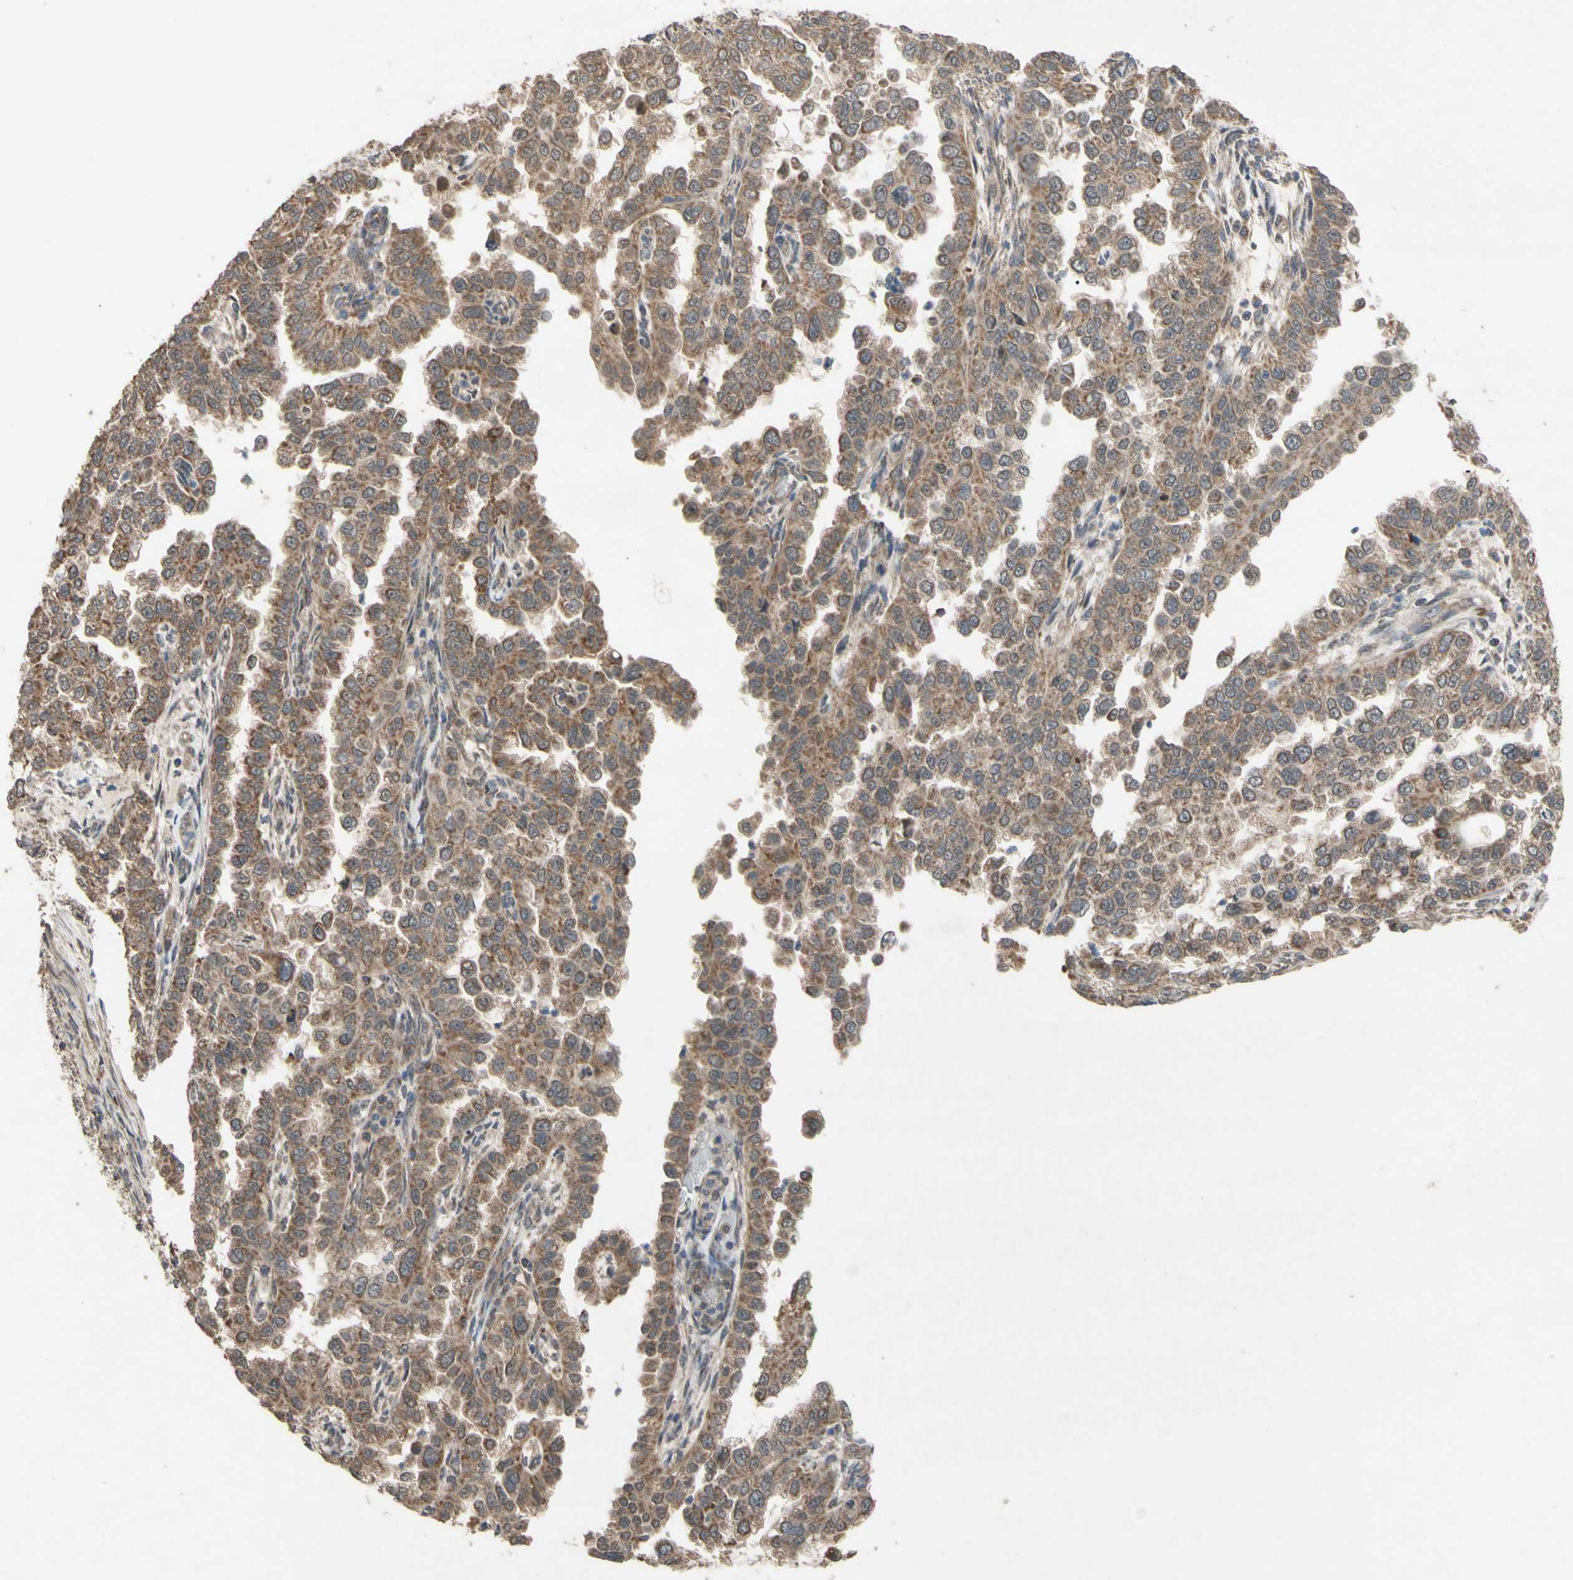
{"staining": {"intensity": "moderate", "quantity": ">75%", "location": "cytoplasmic/membranous"}, "tissue": "endometrial cancer", "cell_type": "Tumor cells", "image_type": "cancer", "snomed": [{"axis": "morphology", "description": "Adenocarcinoma, NOS"}, {"axis": "topography", "description": "Endometrium"}], "caption": "An image of endometrial cancer stained for a protein exhibits moderate cytoplasmic/membranous brown staining in tumor cells.", "gene": "CD164", "patient": {"sex": "female", "age": 85}}